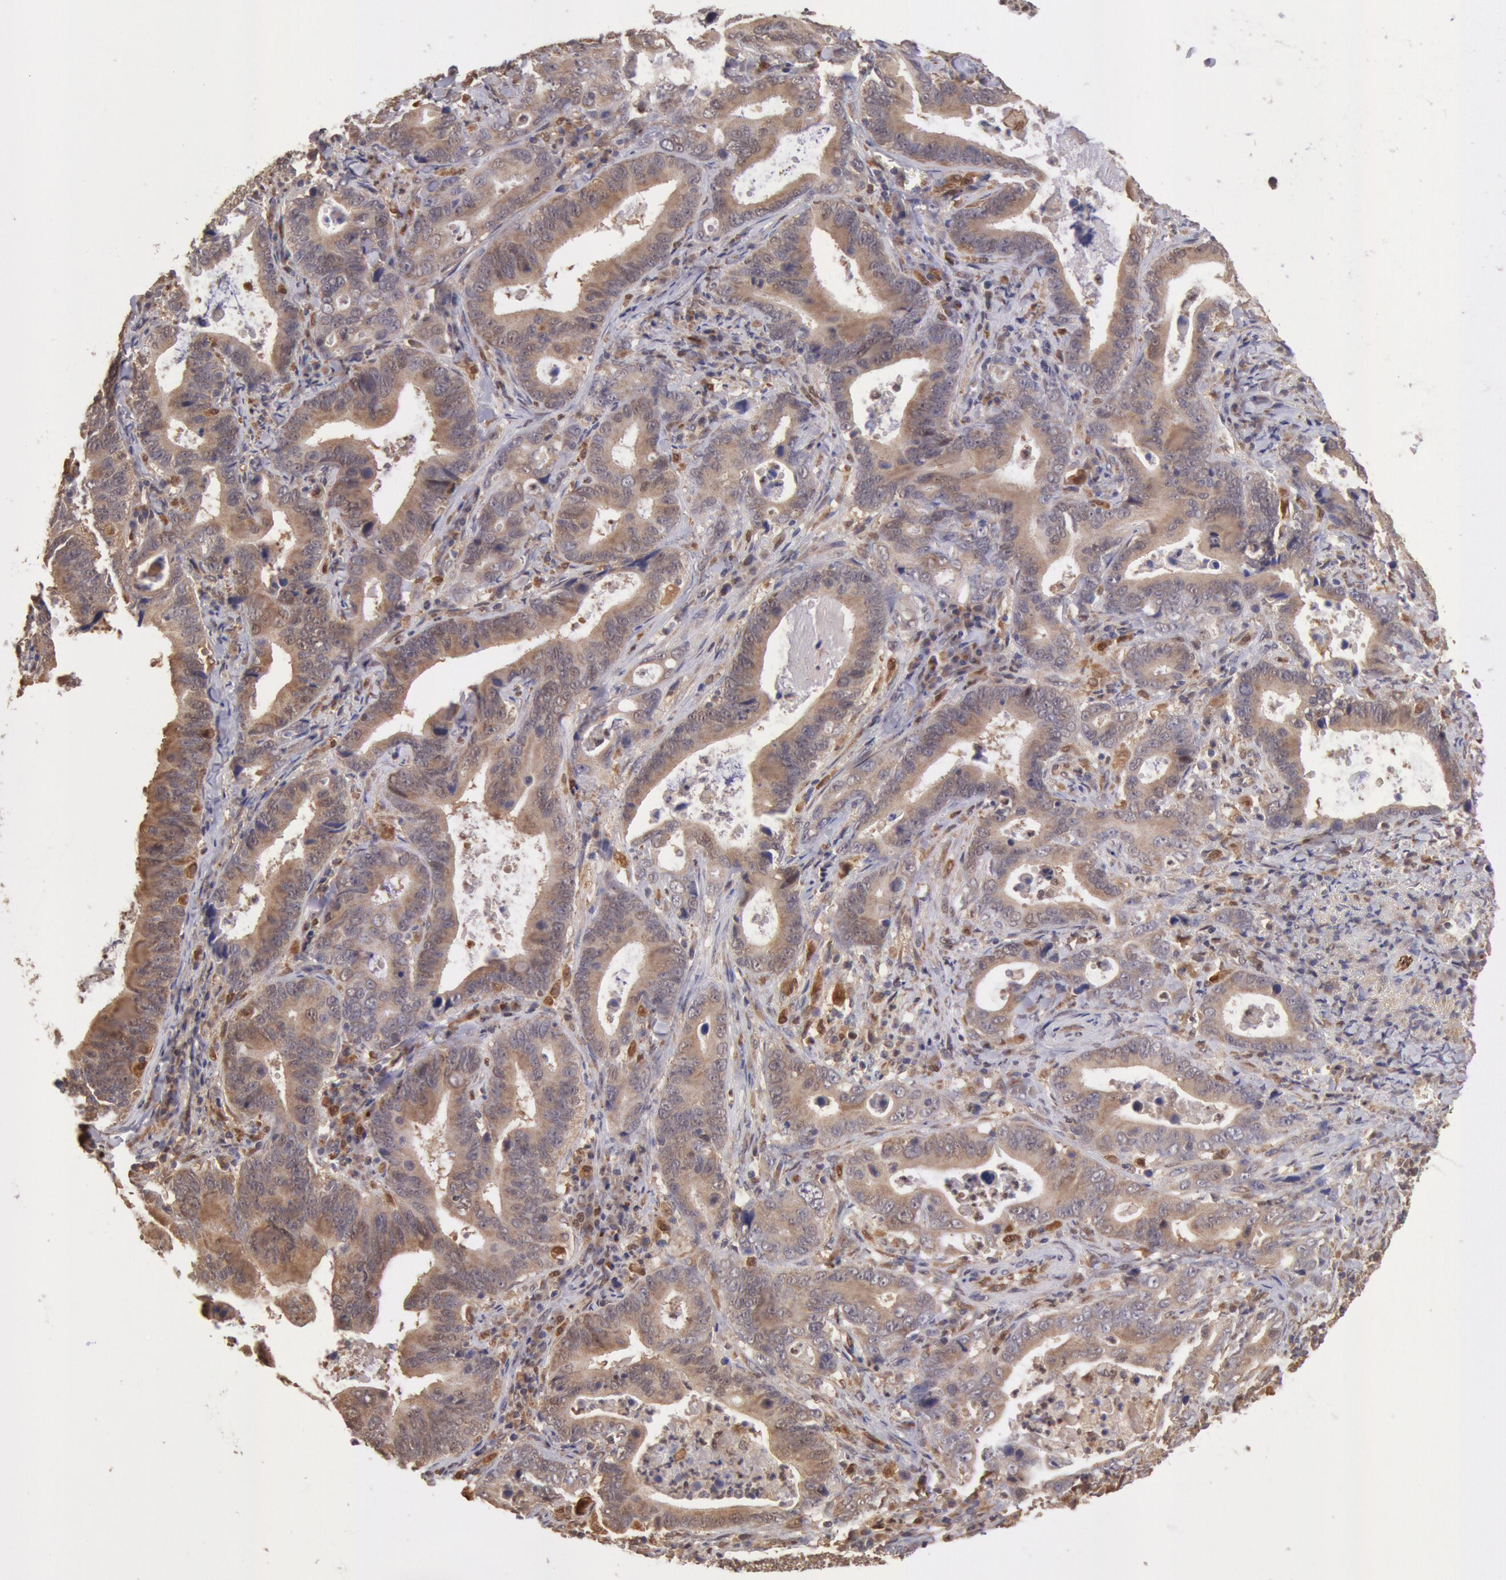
{"staining": {"intensity": "moderate", "quantity": ">75%", "location": "cytoplasmic/membranous,nuclear"}, "tissue": "stomach cancer", "cell_type": "Tumor cells", "image_type": "cancer", "snomed": [{"axis": "morphology", "description": "Adenocarcinoma, NOS"}, {"axis": "topography", "description": "Stomach, upper"}], "caption": "This is an image of IHC staining of adenocarcinoma (stomach), which shows moderate staining in the cytoplasmic/membranous and nuclear of tumor cells.", "gene": "COMT", "patient": {"sex": "male", "age": 63}}